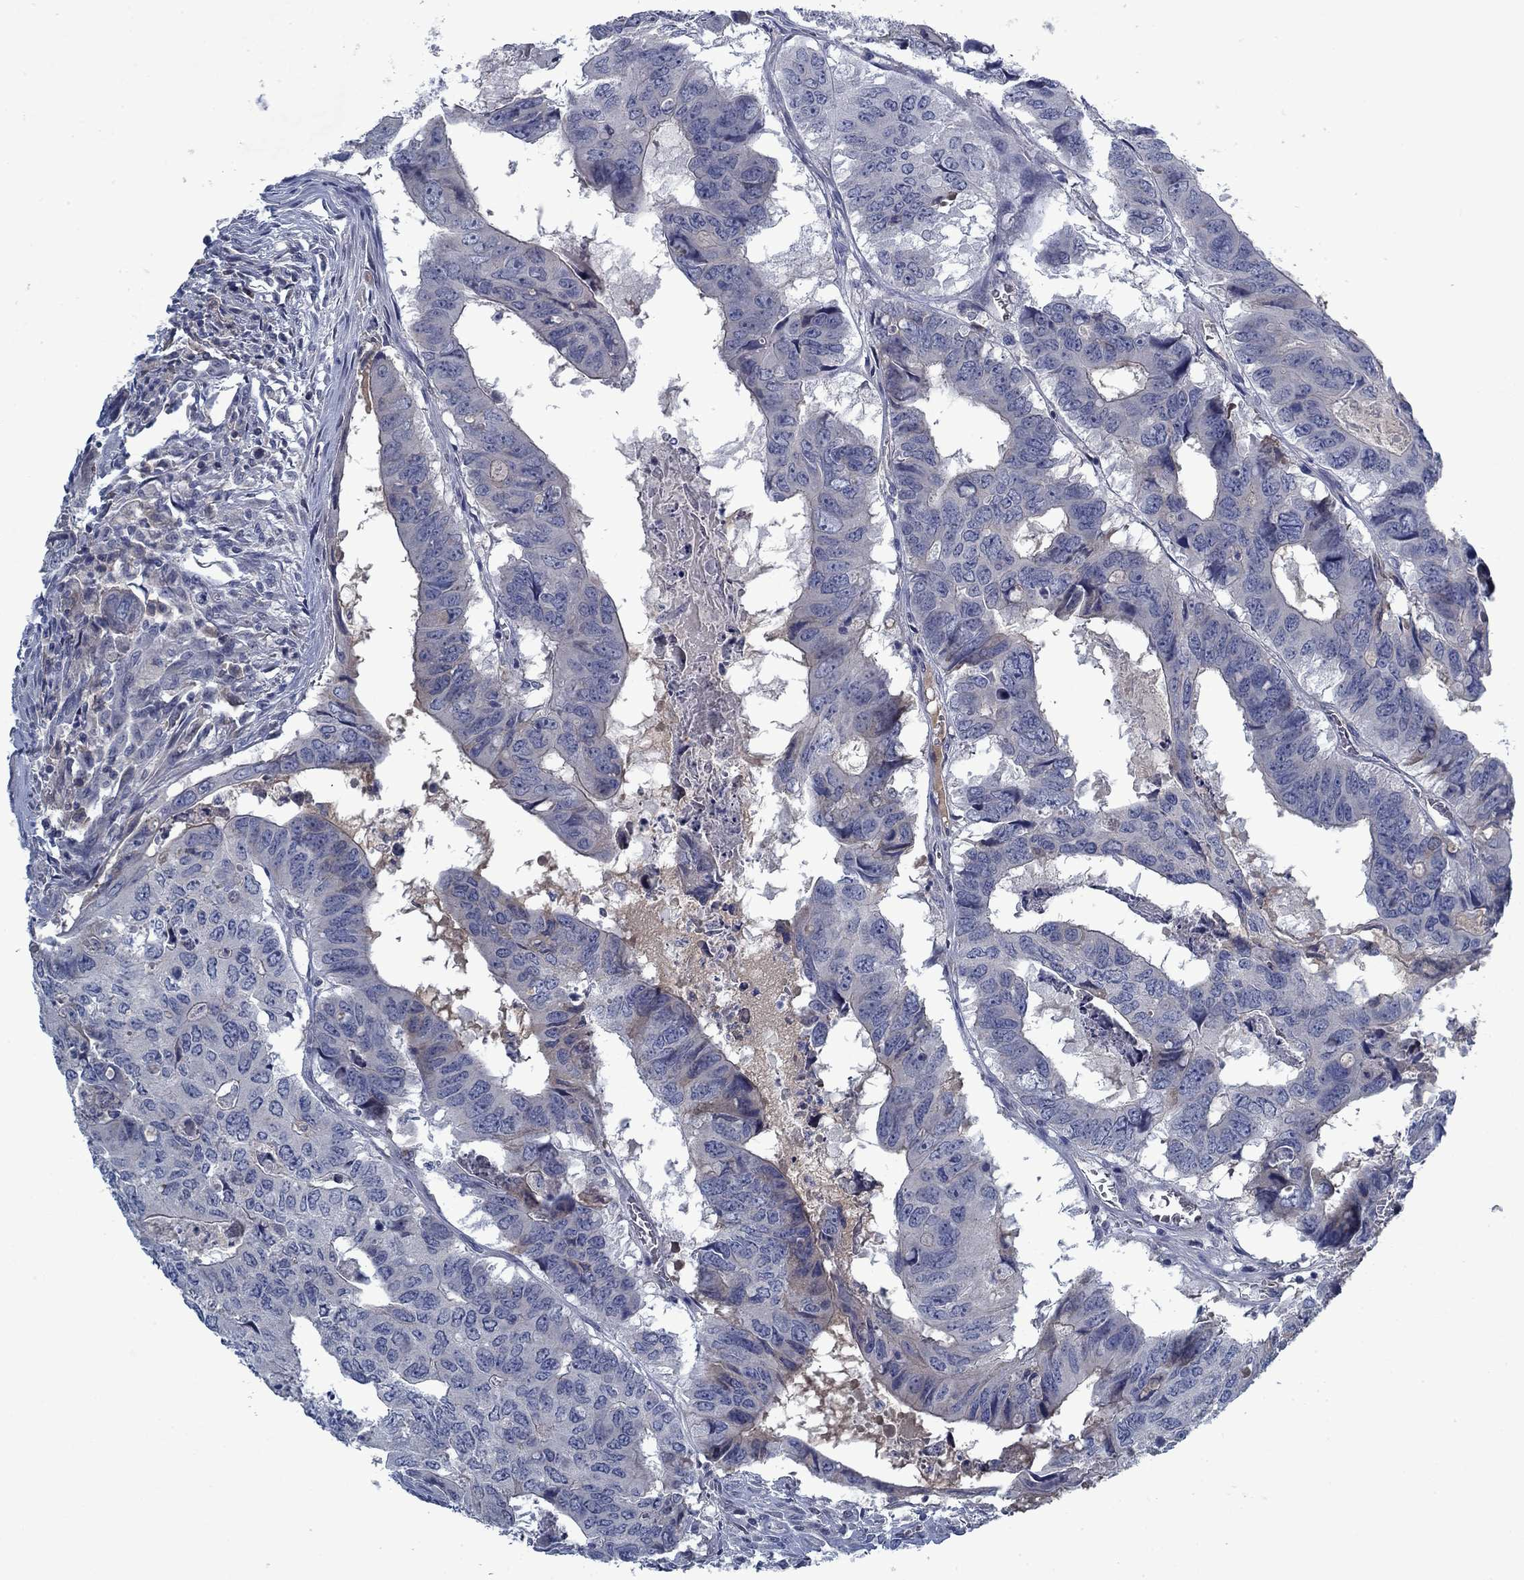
{"staining": {"intensity": "negative", "quantity": "none", "location": "none"}, "tissue": "colorectal cancer", "cell_type": "Tumor cells", "image_type": "cancer", "snomed": [{"axis": "morphology", "description": "Adenocarcinoma, NOS"}, {"axis": "topography", "description": "Colon"}], "caption": "High power microscopy micrograph of an immunohistochemistry (IHC) histopathology image of colorectal cancer (adenocarcinoma), revealing no significant staining in tumor cells.", "gene": "PNMA8A", "patient": {"sex": "male", "age": 79}}